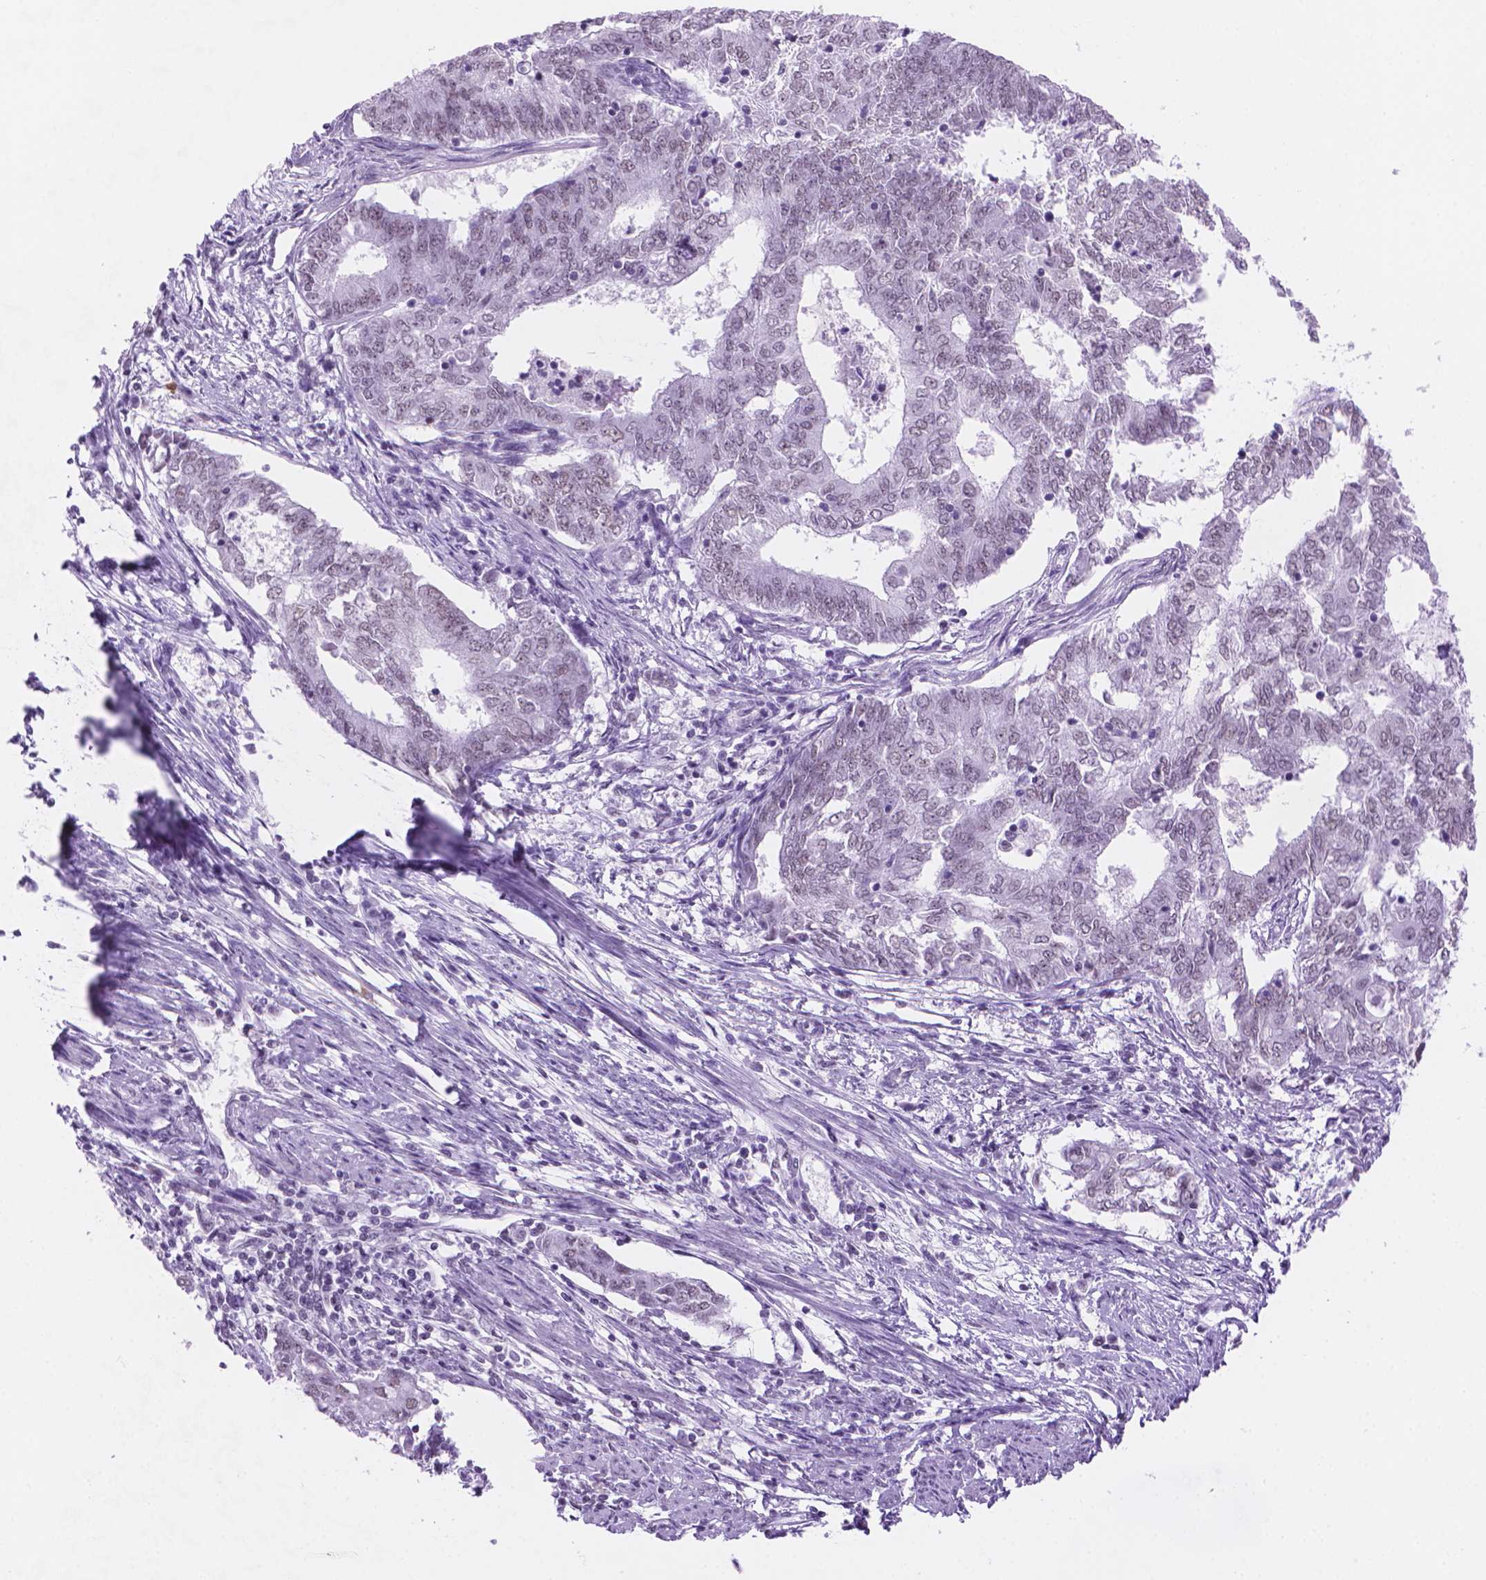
{"staining": {"intensity": "negative", "quantity": "none", "location": "none"}, "tissue": "endometrial cancer", "cell_type": "Tumor cells", "image_type": "cancer", "snomed": [{"axis": "morphology", "description": "Adenocarcinoma, NOS"}, {"axis": "topography", "description": "Endometrium"}], "caption": "DAB immunohistochemical staining of human endometrial cancer (adenocarcinoma) exhibits no significant positivity in tumor cells. The staining was performed using DAB to visualize the protein expression in brown, while the nuclei were stained in blue with hematoxylin (Magnification: 20x).", "gene": "RPA4", "patient": {"sex": "female", "age": 62}}